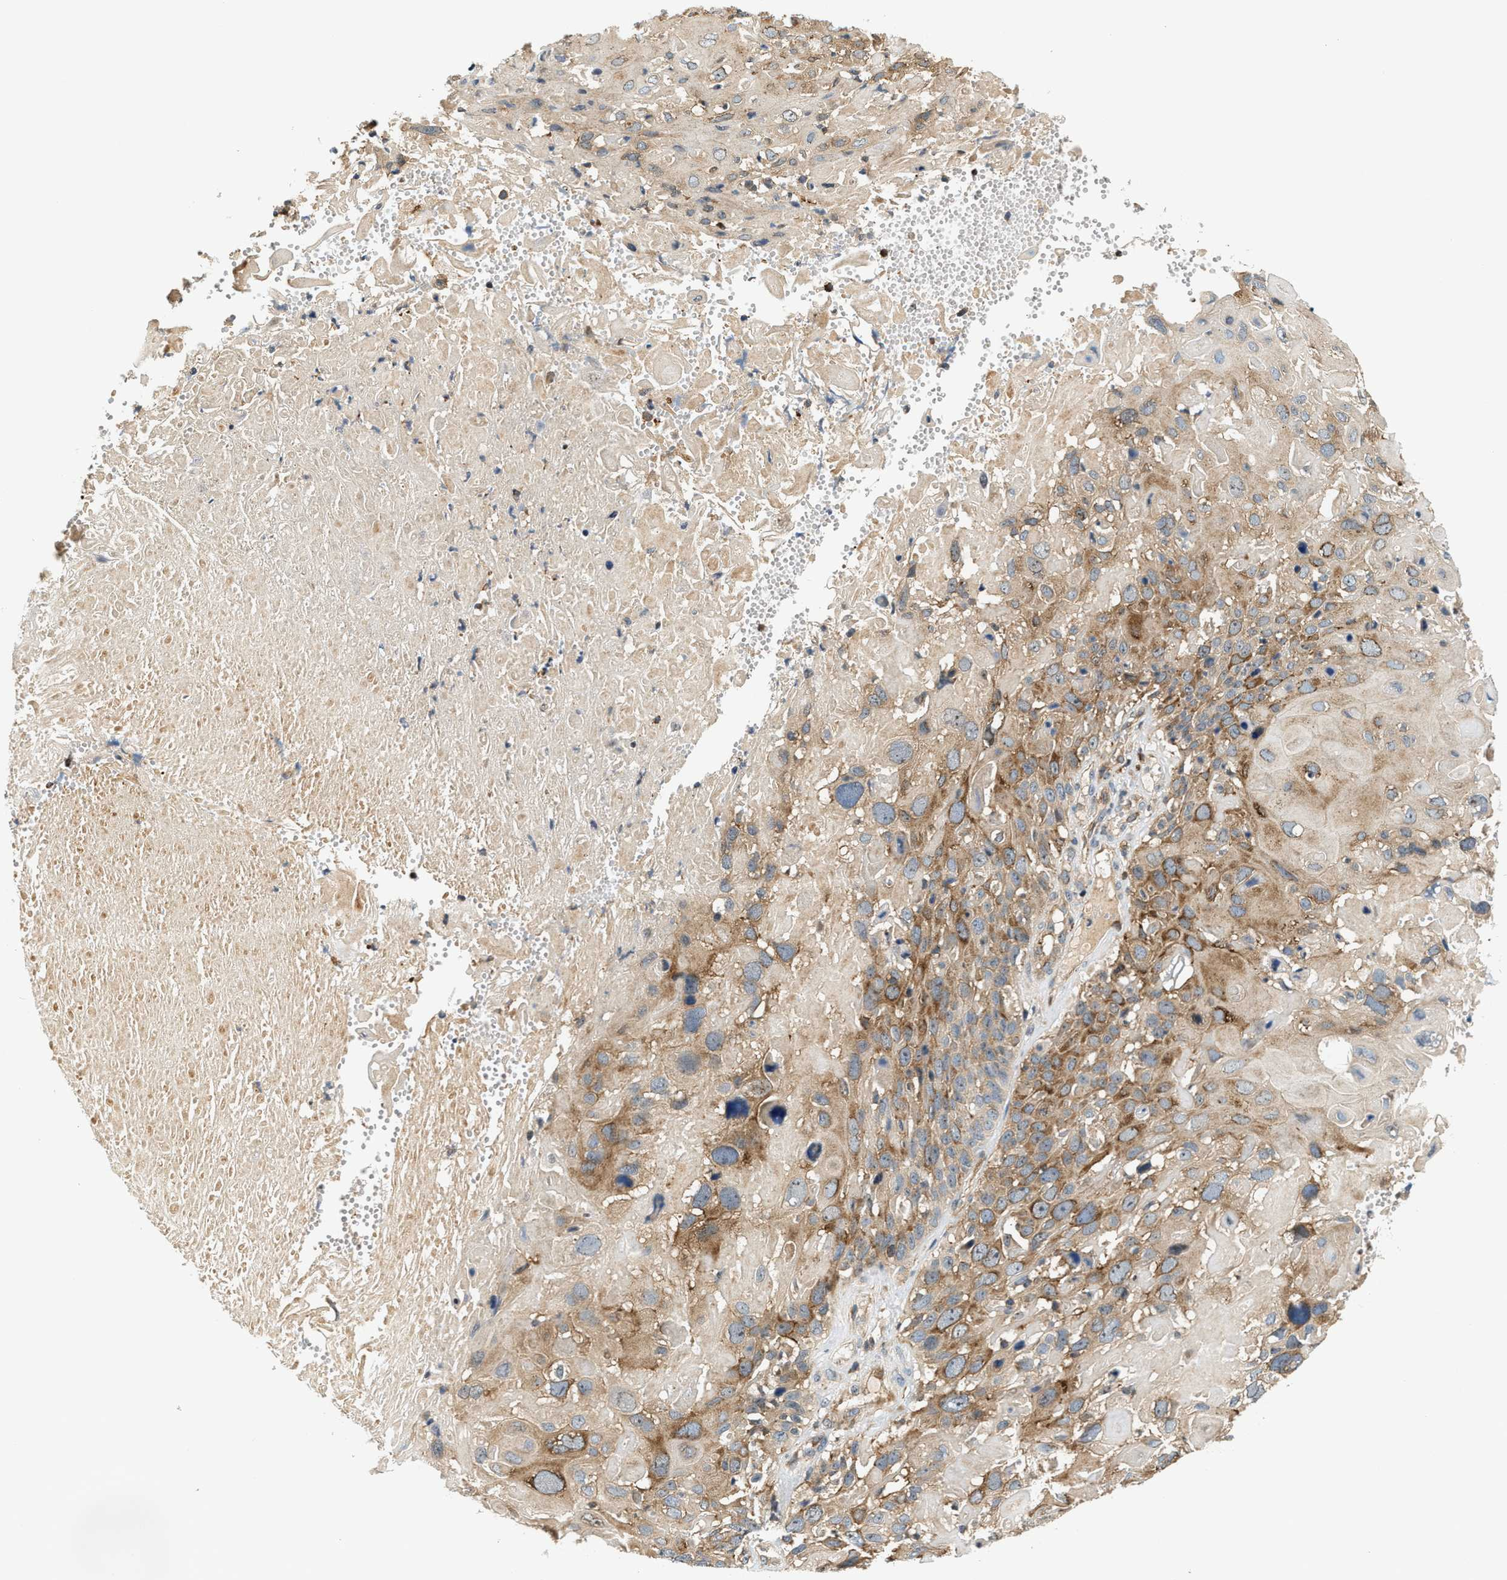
{"staining": {"intensity": "moderate", "quantity": ">75%", "location": "cytoplasmic/membranous"}, "tissue": "cervical cancer", "cell_type": "Tumor cells", "image_type": "cancer", "snomed": [{"axis": "morphology", "description": "Squamous cell carcinoma, NOS"}, {"axis": "topography", "description": "Cervix"}], "caption": "Immunohistochemistry (IHC) of human cervical cancer (squamous cell carcinoma) reveals medium levels of moderate cytoplasmic/membranous staining in about >75% of tumor cells. (IHC, brightfield microscopy, high magnification).", "gene": "SAMD9", "patient": {"sex": "female", "age": 74}}